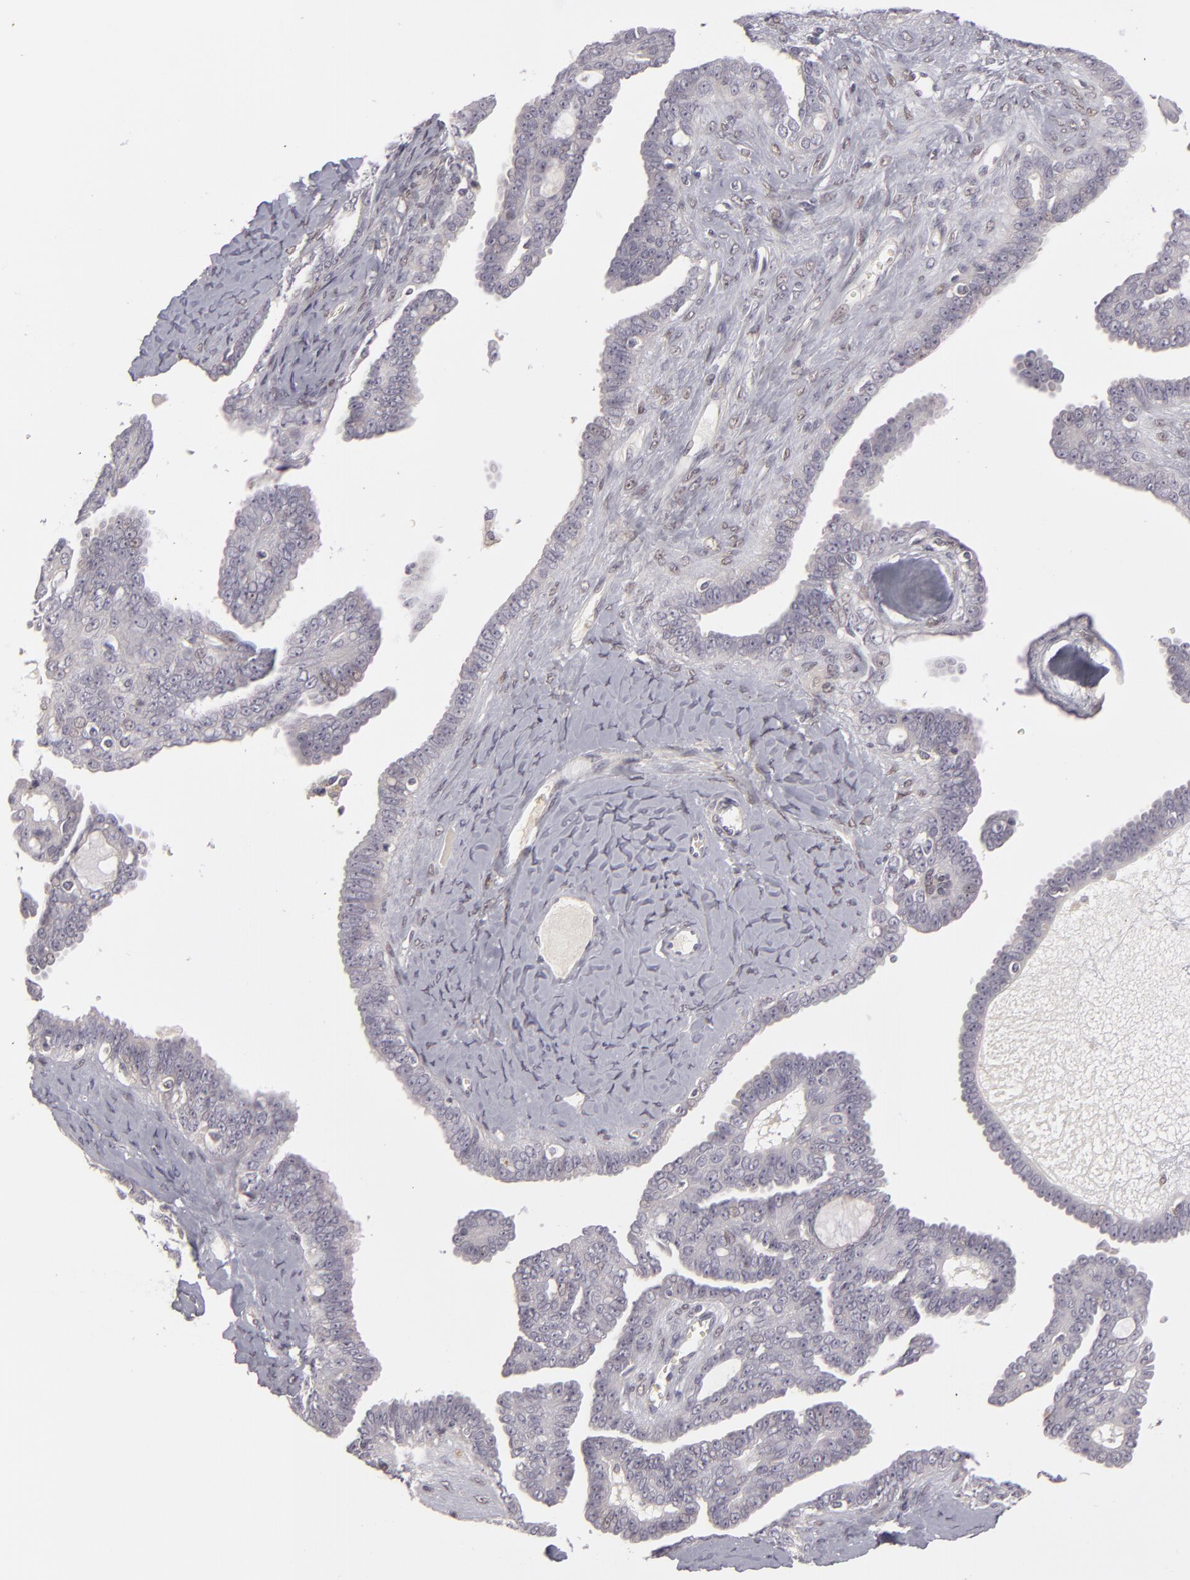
{"staining": {"intensity": "negative", "quantity": "none", "location": "none"}, "tissue": "ovarian cancer", "cell_type": "Tumor cells", "image_type": "cancer", "snomed": [{"axis": "morphology", "description": "Cystadenocarcinoma, serous, NOS"}, {"axis": "topography", "description": "Ovary"}], "caption": "An image of ovarian cancer (serous cystadenocarcinoma) stained for a protein exhibits no brown staining in tumor cells.", "gene": "EFS", "patient": {"sex": "female", "age": 71}}